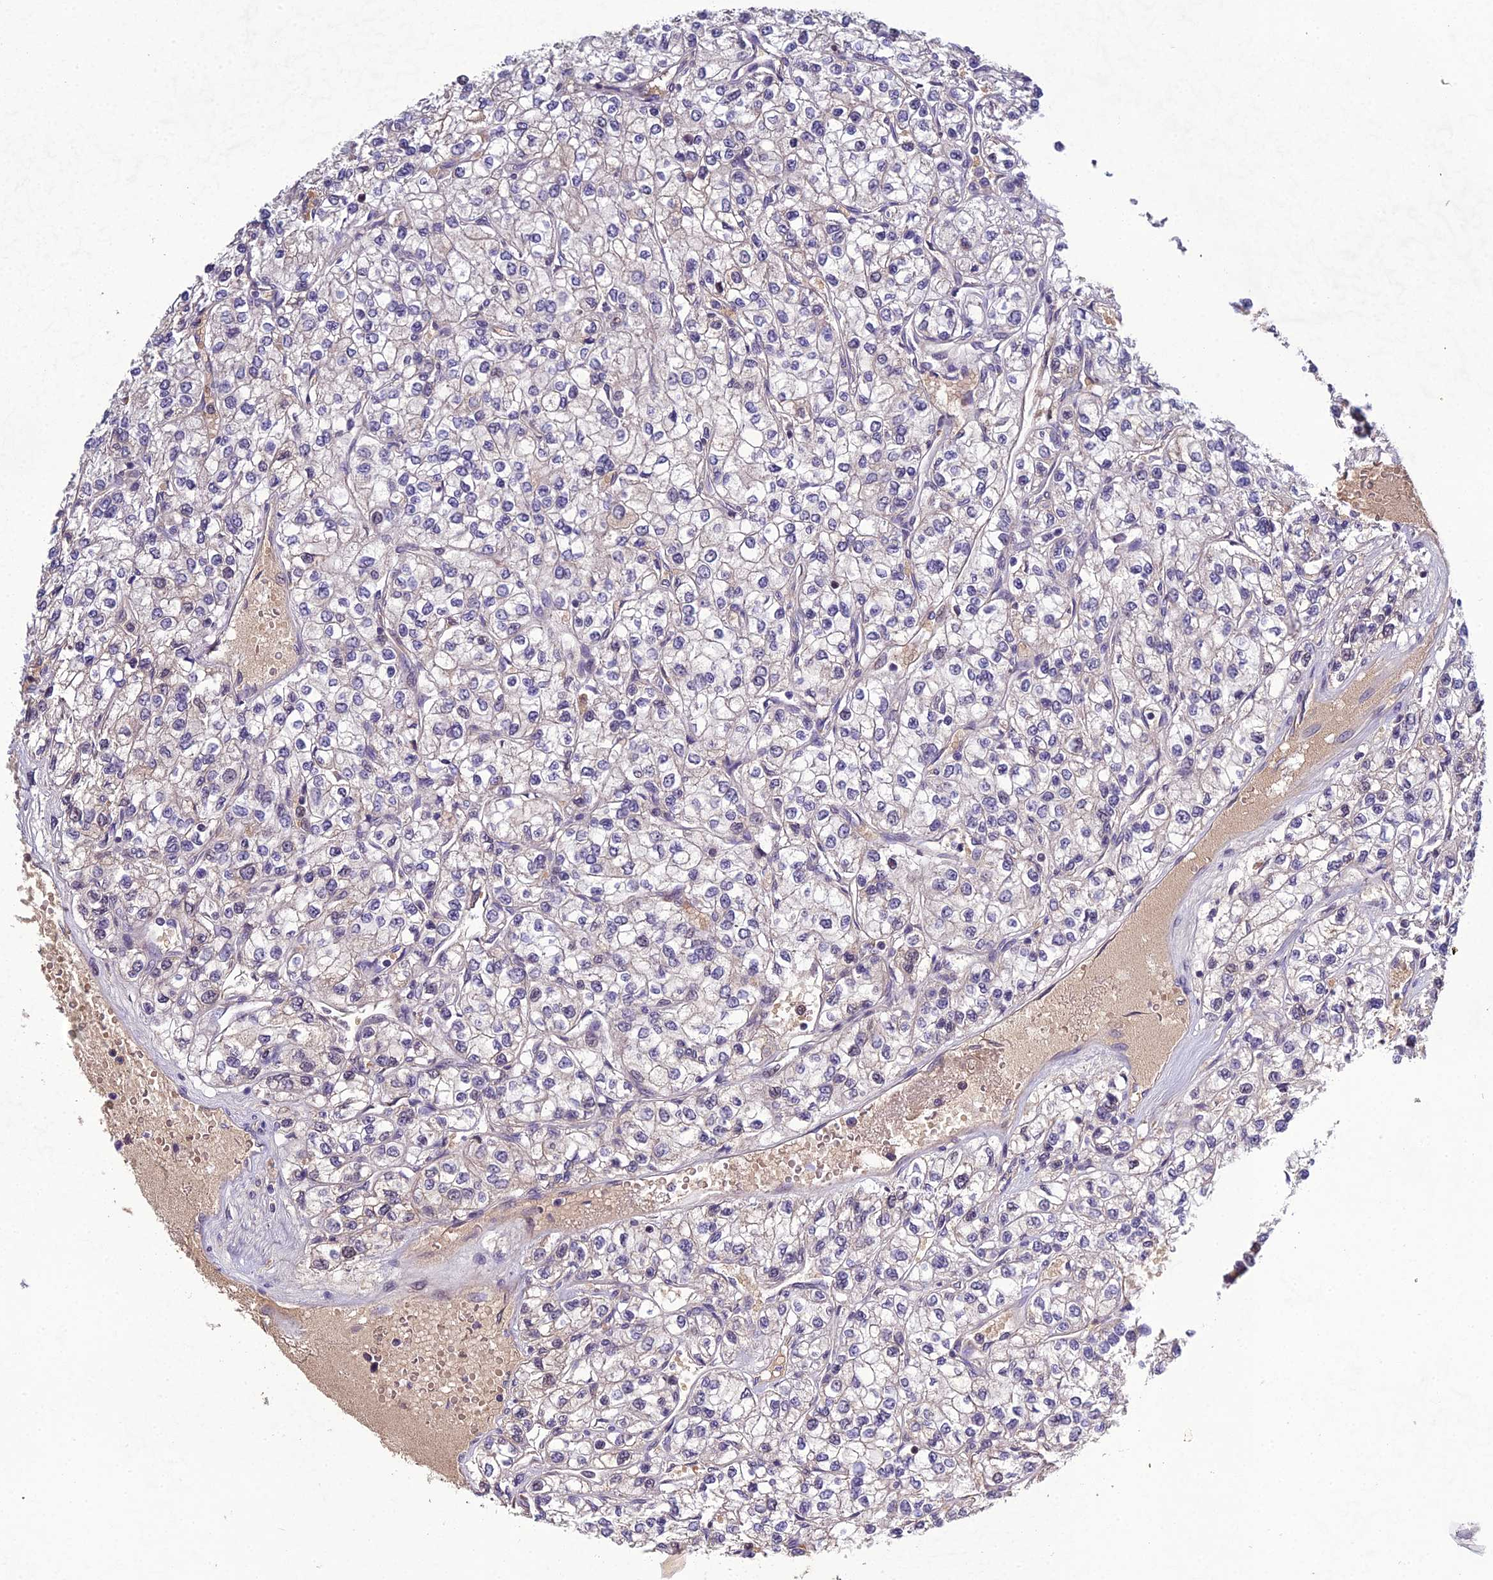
{"staining": {"intensity": "negative", "quantity": "none", "location": "none"}, "tissue": "renal cancer", "cell_type": "Tumor cells", "image_type": "cancer", "snomed": [{"axis": "morphology", "description": "Adenocarcinoma, NOS"}, {"axis": "topography", "description": "Kidney"}], "caption": "Immunohistochemistry micrograph of renal cancer (adenocarcinoma) stained for a protein (brown), which reveals no staining in tumor cells.", "gene": "ARL2", "patient": {"sex": "male", "age": 80}}